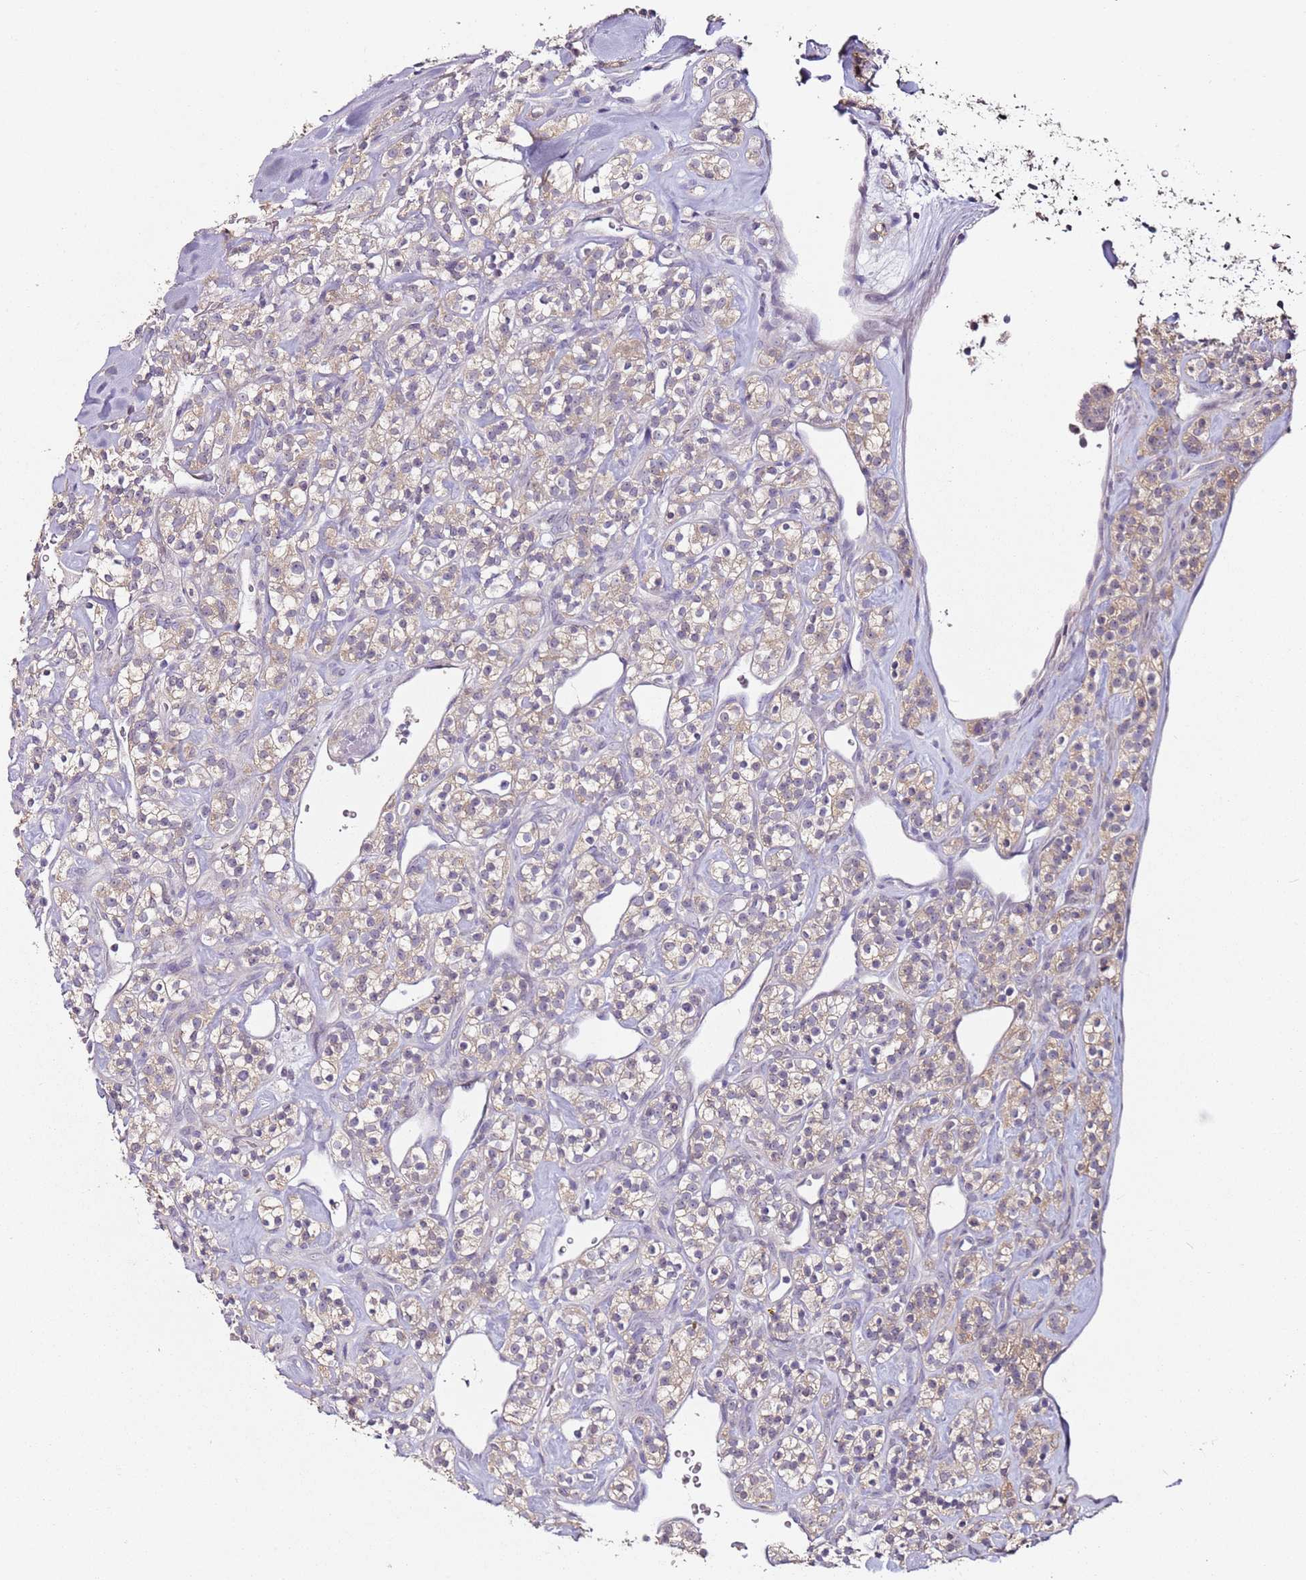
{"staining": {"intensity": "negative", "quantity": "none", "location": "none"}, "tissue": "renal cancer", "cell_type": "Tumor cells", "image_type": "cancer", "snomed": [{"axis": "morphology", "description": "Adenocarcinoma, NOS"}, {"axis": "topography", "description": "Kidney"}], "caption": "High power microscopy image of an IHC image of renal cancer (adenocarcinoma), revealing no significant positivity in tumor cells.", "gene": "MDH1", "patient": {"sex": "male", "age": 77}}